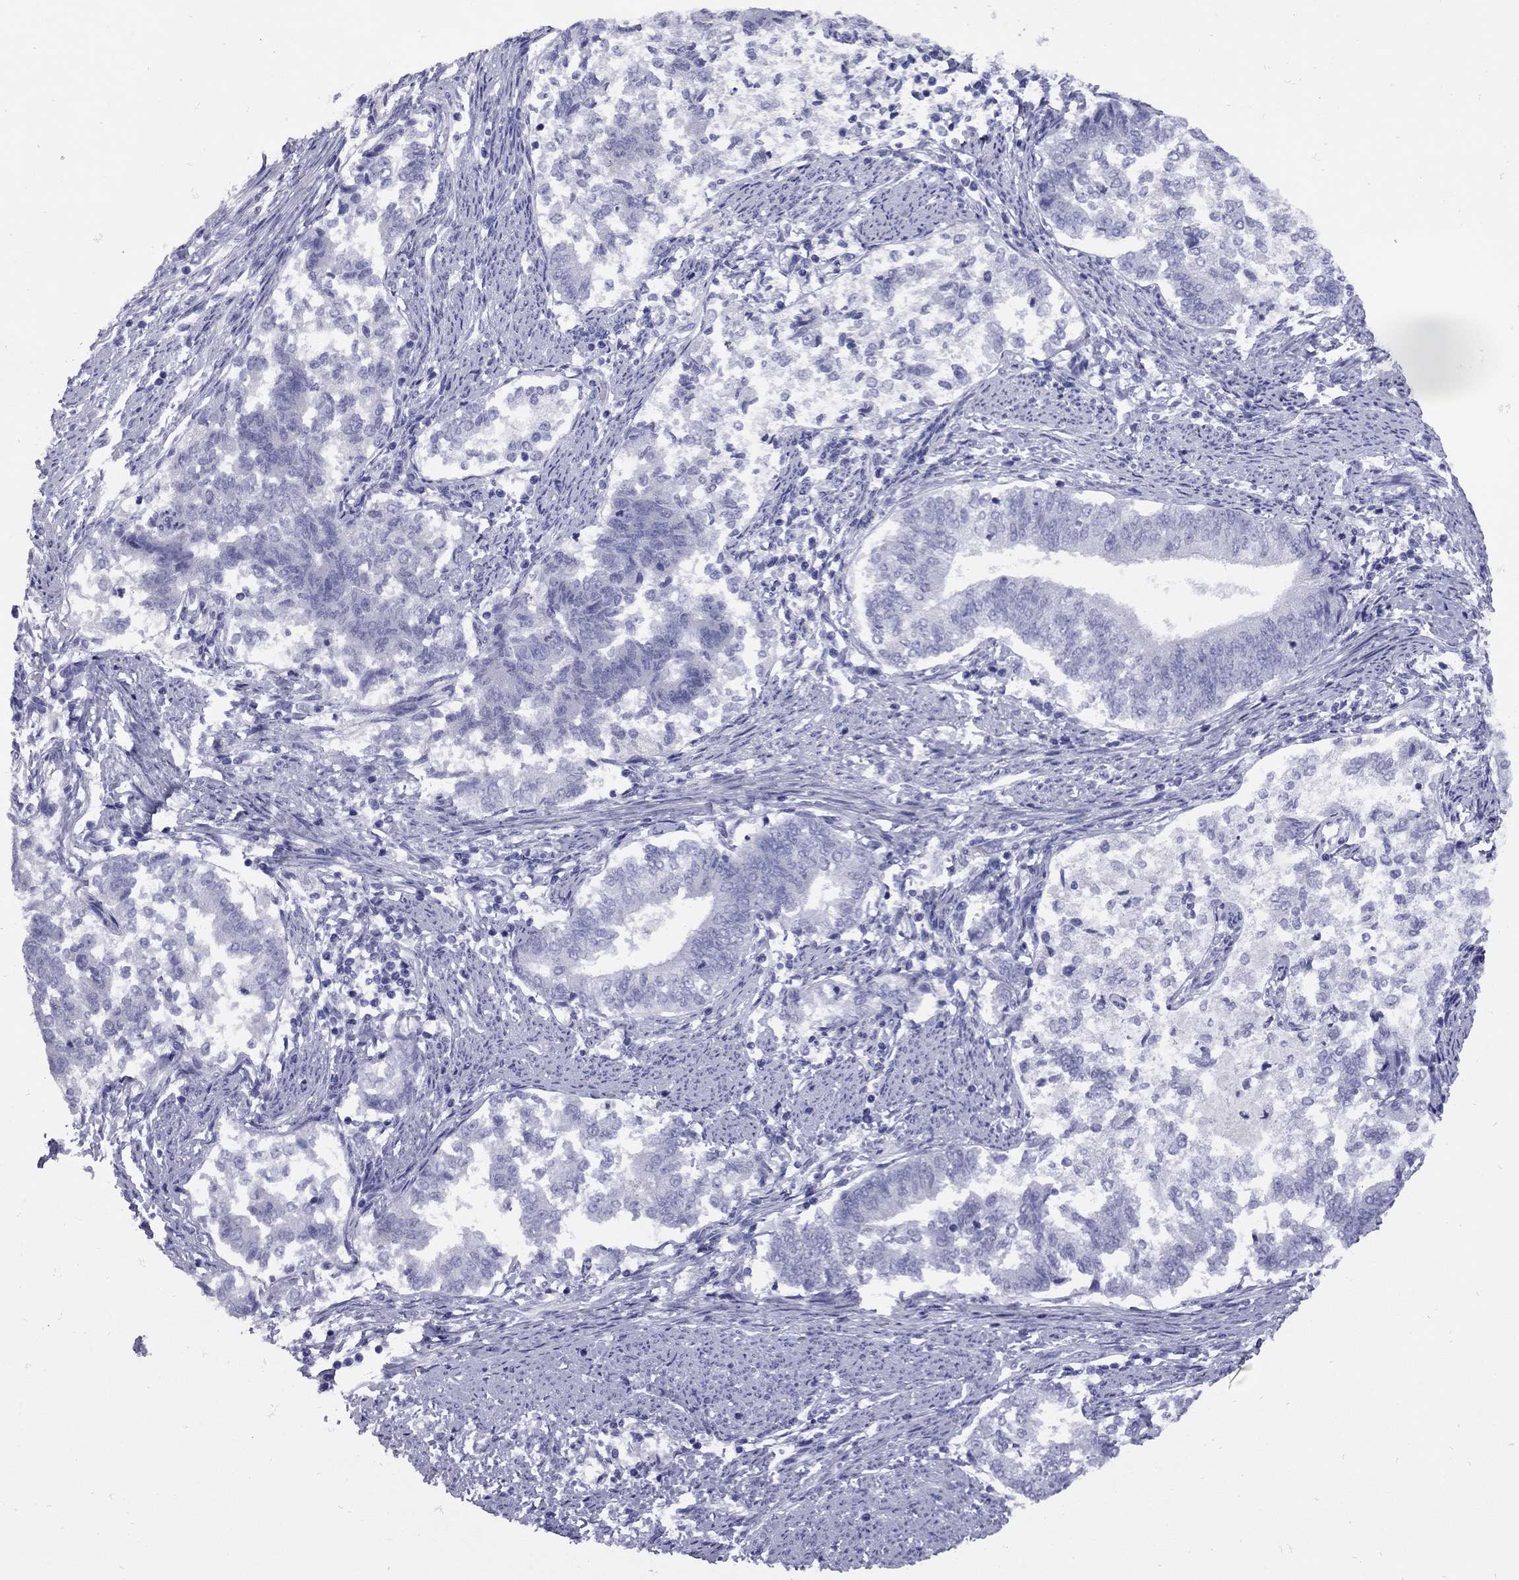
{"staining": {"intensity": "negative", "quantity": "none", "location": "none"}, "tissue": "endometrial cancer", "cell_type": "Tumor cells", "image_type": "cancer", "snomed": [{"axis": "morphology", "description": "Adenocarcinoma, NOS"}, {"axis": "topography", "description": "Endometrium"}], "caption": "Endometrial cancer was stained to show a protein in brown. There is no significant staining in tumor cells.", "gene": "EPPIN", "patient": {"sex": "female", "age": 65}}